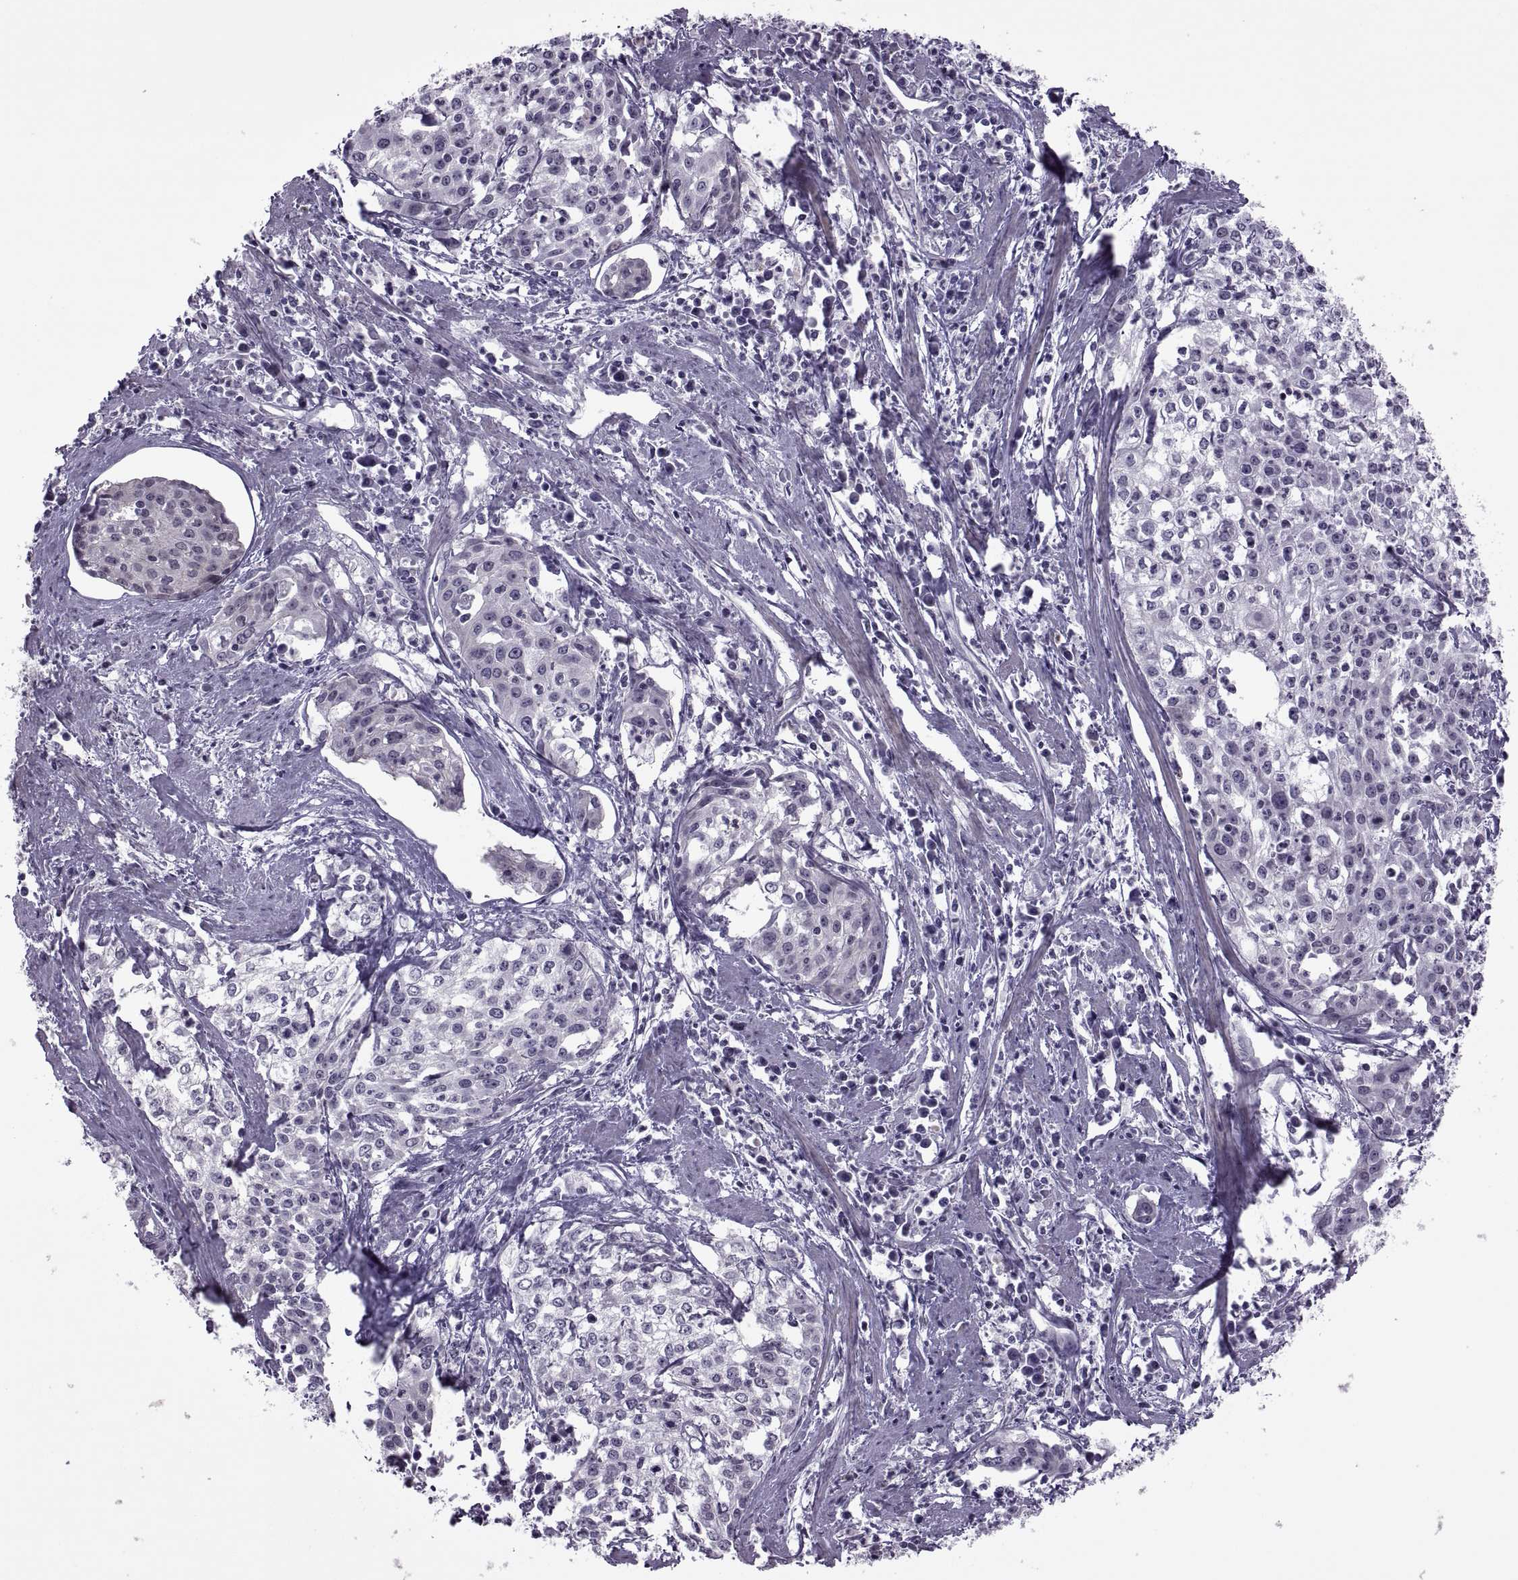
{"staining": {"intensity": "negative", "quantity": "none", "location": "none"}, "tissue": "cervical cancer", "cell_type": "Tumor cells", "image_type": "cancer", "snomed": [{"axis": "morphology", "description": "Squamous cell carcinoma, NOS"}, {"axis": "topography", "description": "Cervix"}], "caption": "This histopathology image is of squamous cell carcinoma (cervical) stained with immunohistochemistry to label a protein in brown with the nuclei are counter-stained blue. There is no expression in tumor cells.", "gene": "ODF3", "patient": {"sex": "female", "age": 39}}